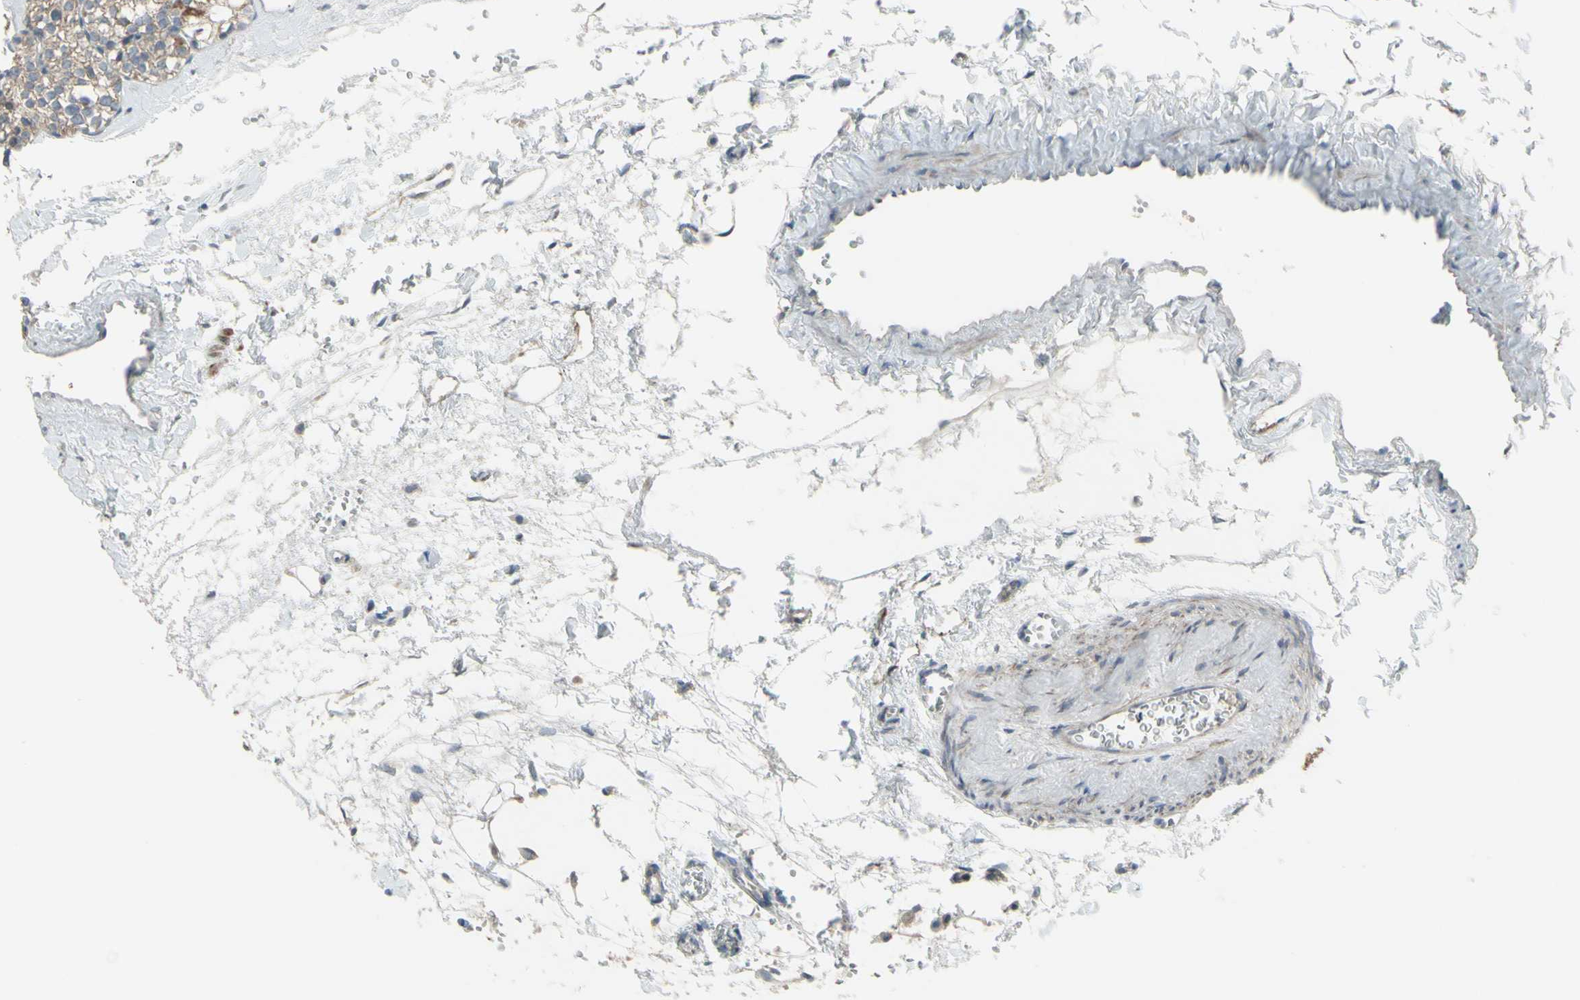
{"staining": {"intensity": "weak", "quantity": ">75%", "location": "cytoplasmic/membranous"}, "tissue": "parathyroid gland", "cell_type": "Glandular cells", "image_type": "normal", "snomed": [{"axis": "morphology", "description": "Normal tissue, NOS"}, {"axis": "topography", "description": "Parathyroid gland"}], "caption": "Parathyroid gland stained with a brown dye demonstrates weak cytoplasmic/membranous positive positivity in approximately >75% of glandular cells.", "gene": "FAM171B", "patient": {"sex": "female", "age": 64}}